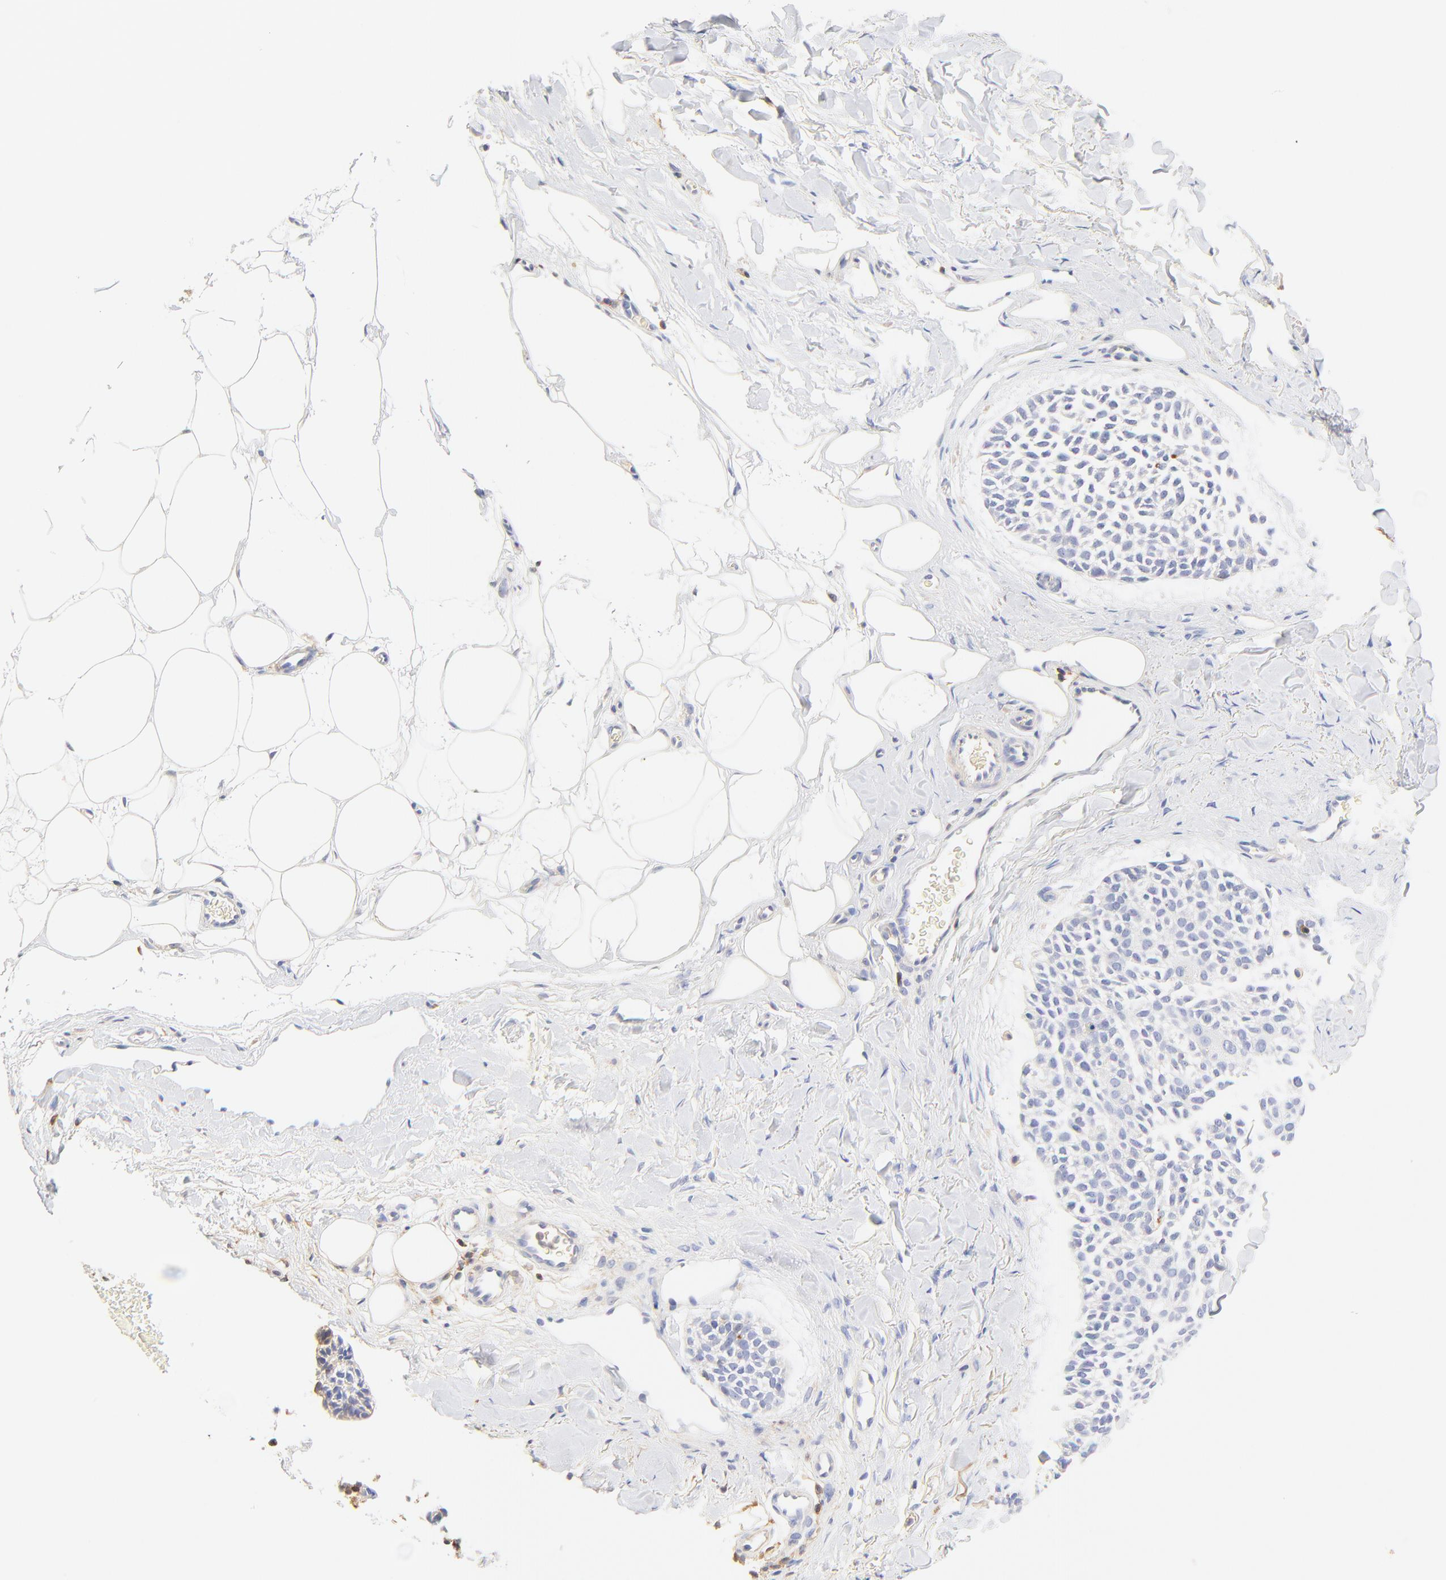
{"staining": {"intensity": "negative", "quantity": "none", "location": "none"}, "tissue": "skin cancer", "cell_type": "Tumor cells", "image_type": "cancer", "snomed": [{"axis": "morphology", "description": "Normal tissue, NOS"}, {"axis": "morphology", "description": "Basal cell carcinoma"}, {"axis": "topography", "description": "Skin"}], "caption": "A histopathology image of human basal cell carcinoma (skin) is negative for staining in tumor cells. The staining was performed using DAB (3,3'-diaminobenzidine) to visualize the protein expression in brown, while the nuclei were stained in blue with hematoxylin (Magnification: 20x).", "gene": "MDGA2", "patient": {"sex": "female", "age": 70}}